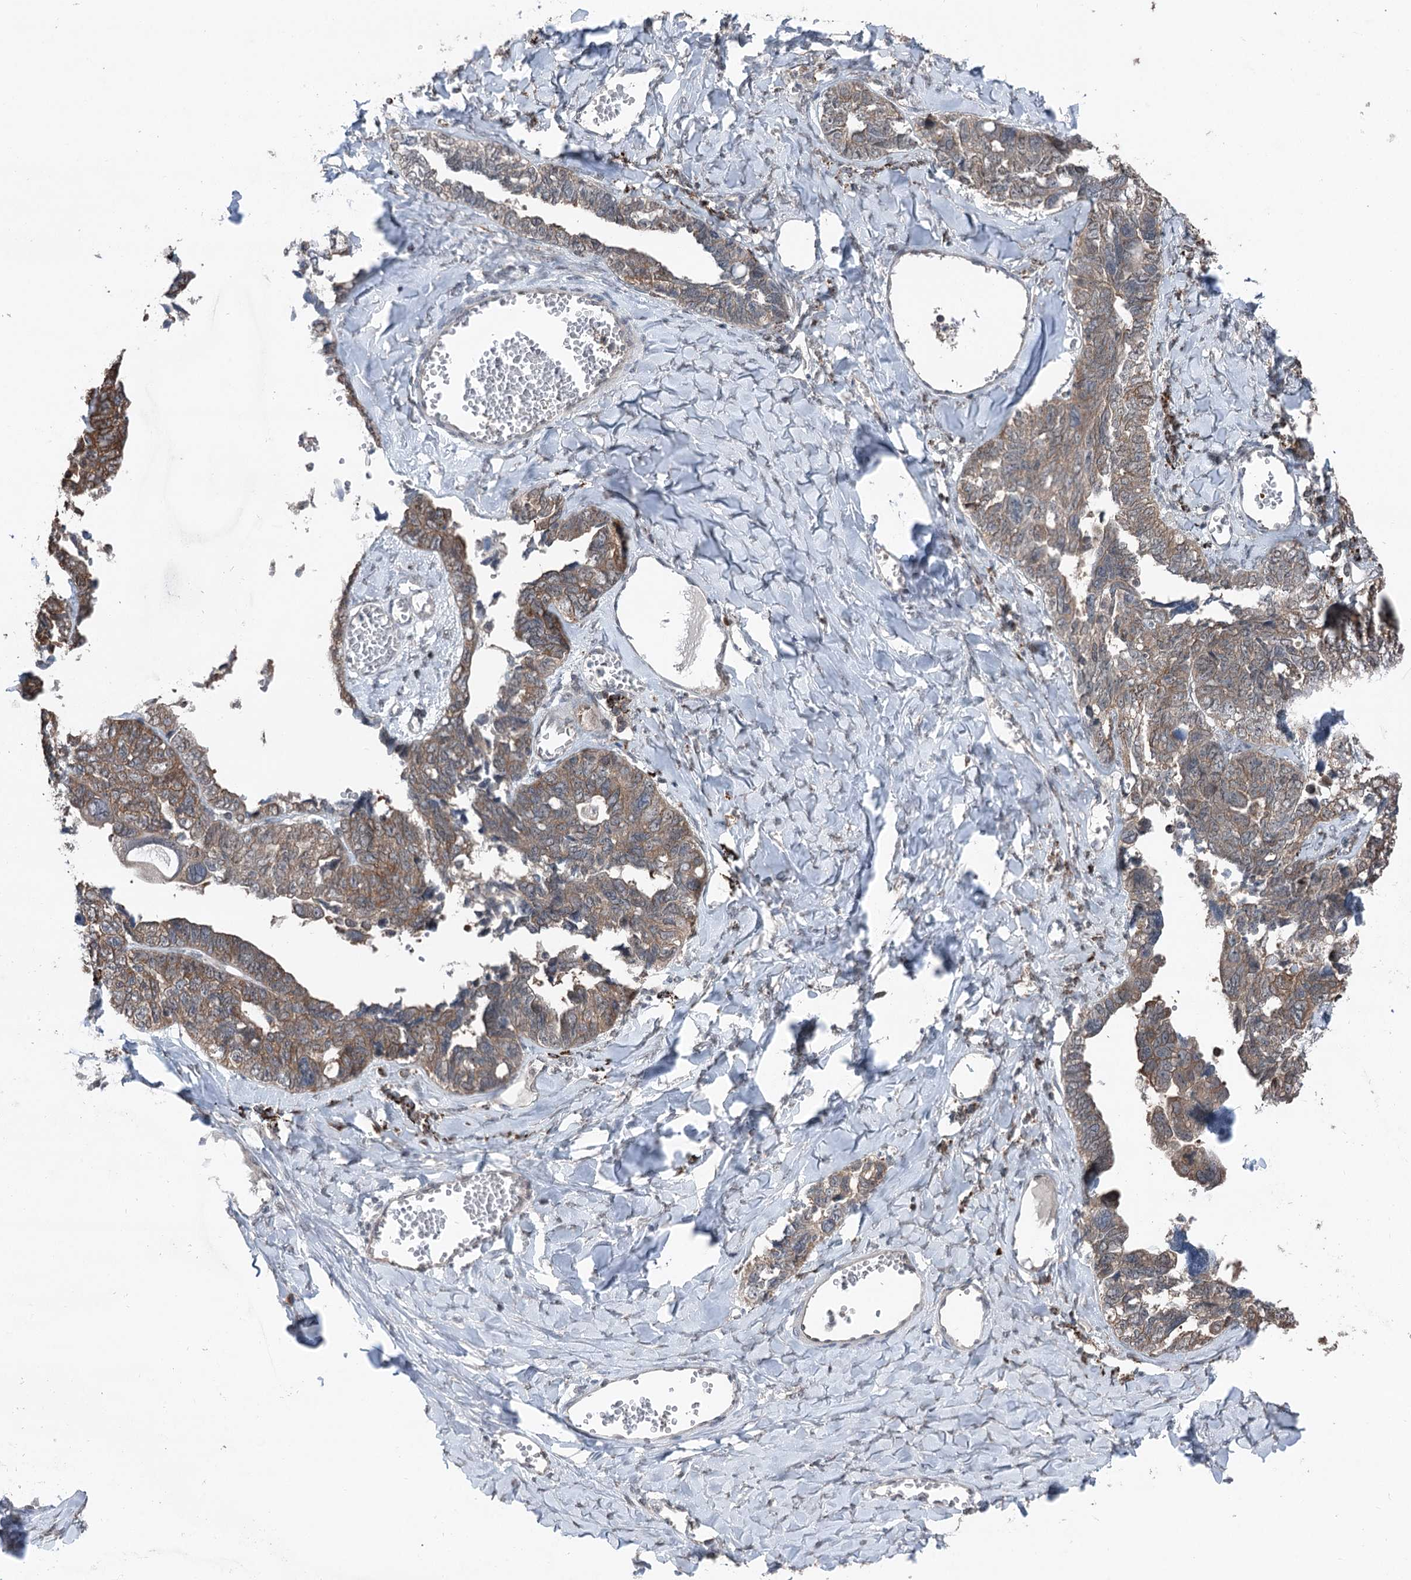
{"staining": {"intensity": "moderate", "quantity": ">75%", "location": "cytoplasmic/membranous"}, "tissue": "ovarian cancer", "cell_type": "Tumor cells", "image_type": "cancer", "snomed": [{"axis": "morphology", "description": "Cystadenocarcinoma, serous, NOS"}, {"axis": "topography", "description": "Ovary"}], "caption": "Immunohistochemical staining of serous cystadenocarcinoma (ovarian) reveals medium levels of moderate cytoplasmic/membranous protein staining in approximately >75% of tumor cells. The protein of interest is shown in brown color, while the nuclei are stained blue.", "gene": "CCSER2", "patient": {"sex": "female", "age": 79}}